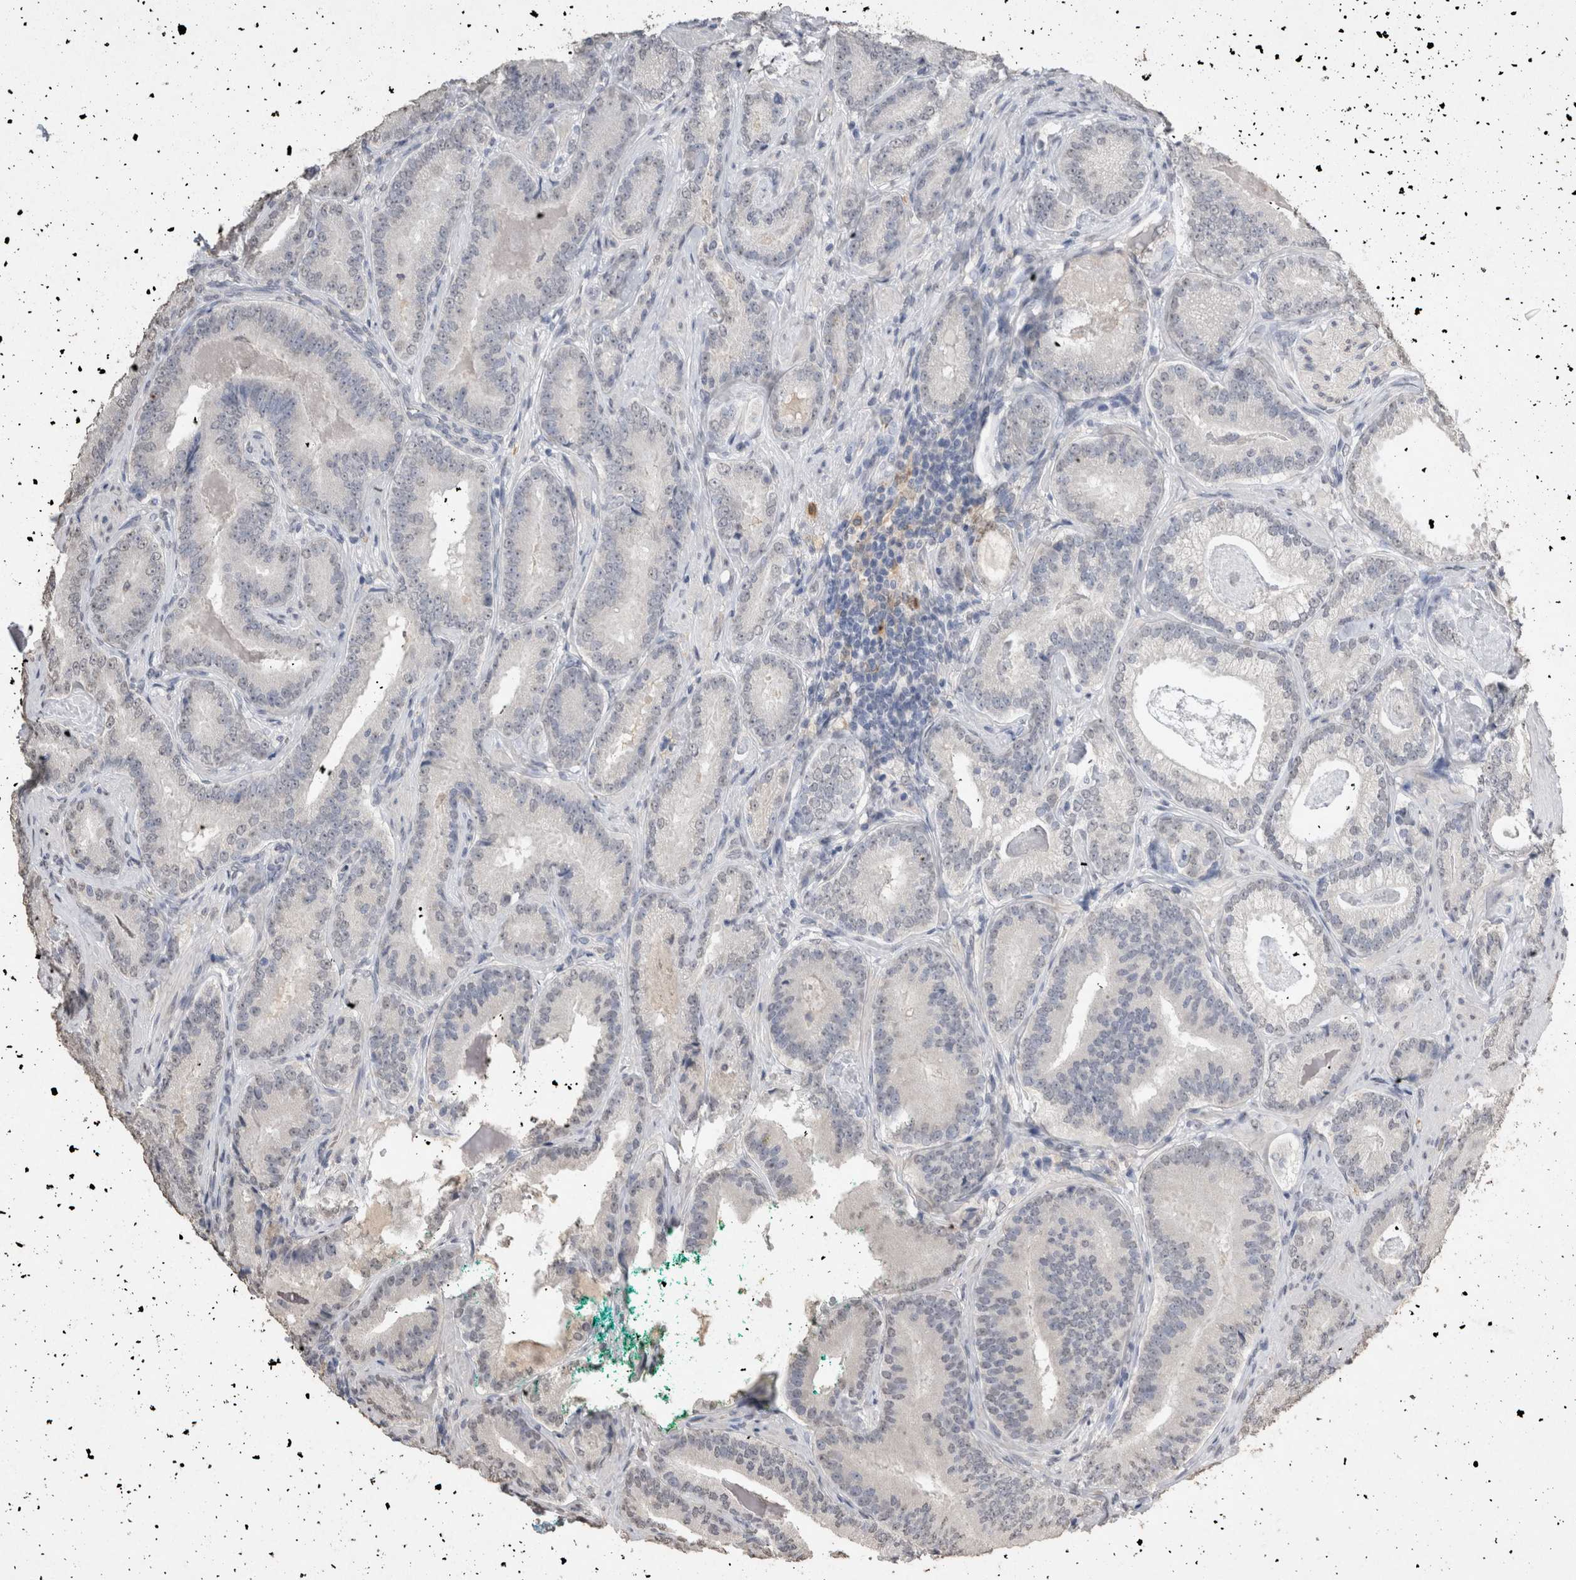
{"staining": {"intensity": "negative", "quantity": "none", "location": "none"}, "tissue": "prostate cancer", "cell_type": "Tumor cells", "image_type": "cancer", "snomed": [{"axis": "morphology", "description": "Adenocarcinoma, Low grade"}, {"axis": "topography", "description": "Prostate"}], "caption": "DAB (3,3'-diaminobenzidine) immunohistochemical staining of human low-grade adenocarcinoma (prostate) exhibits no significant expression in tumor cells. Brightfield microscopy of immunohistochemistry stained with DAB (brown) and hematoxylin (blue), captured at high magnification.", "gene": "LGALS2", "patient": {"sex": "male", "age": 51}}